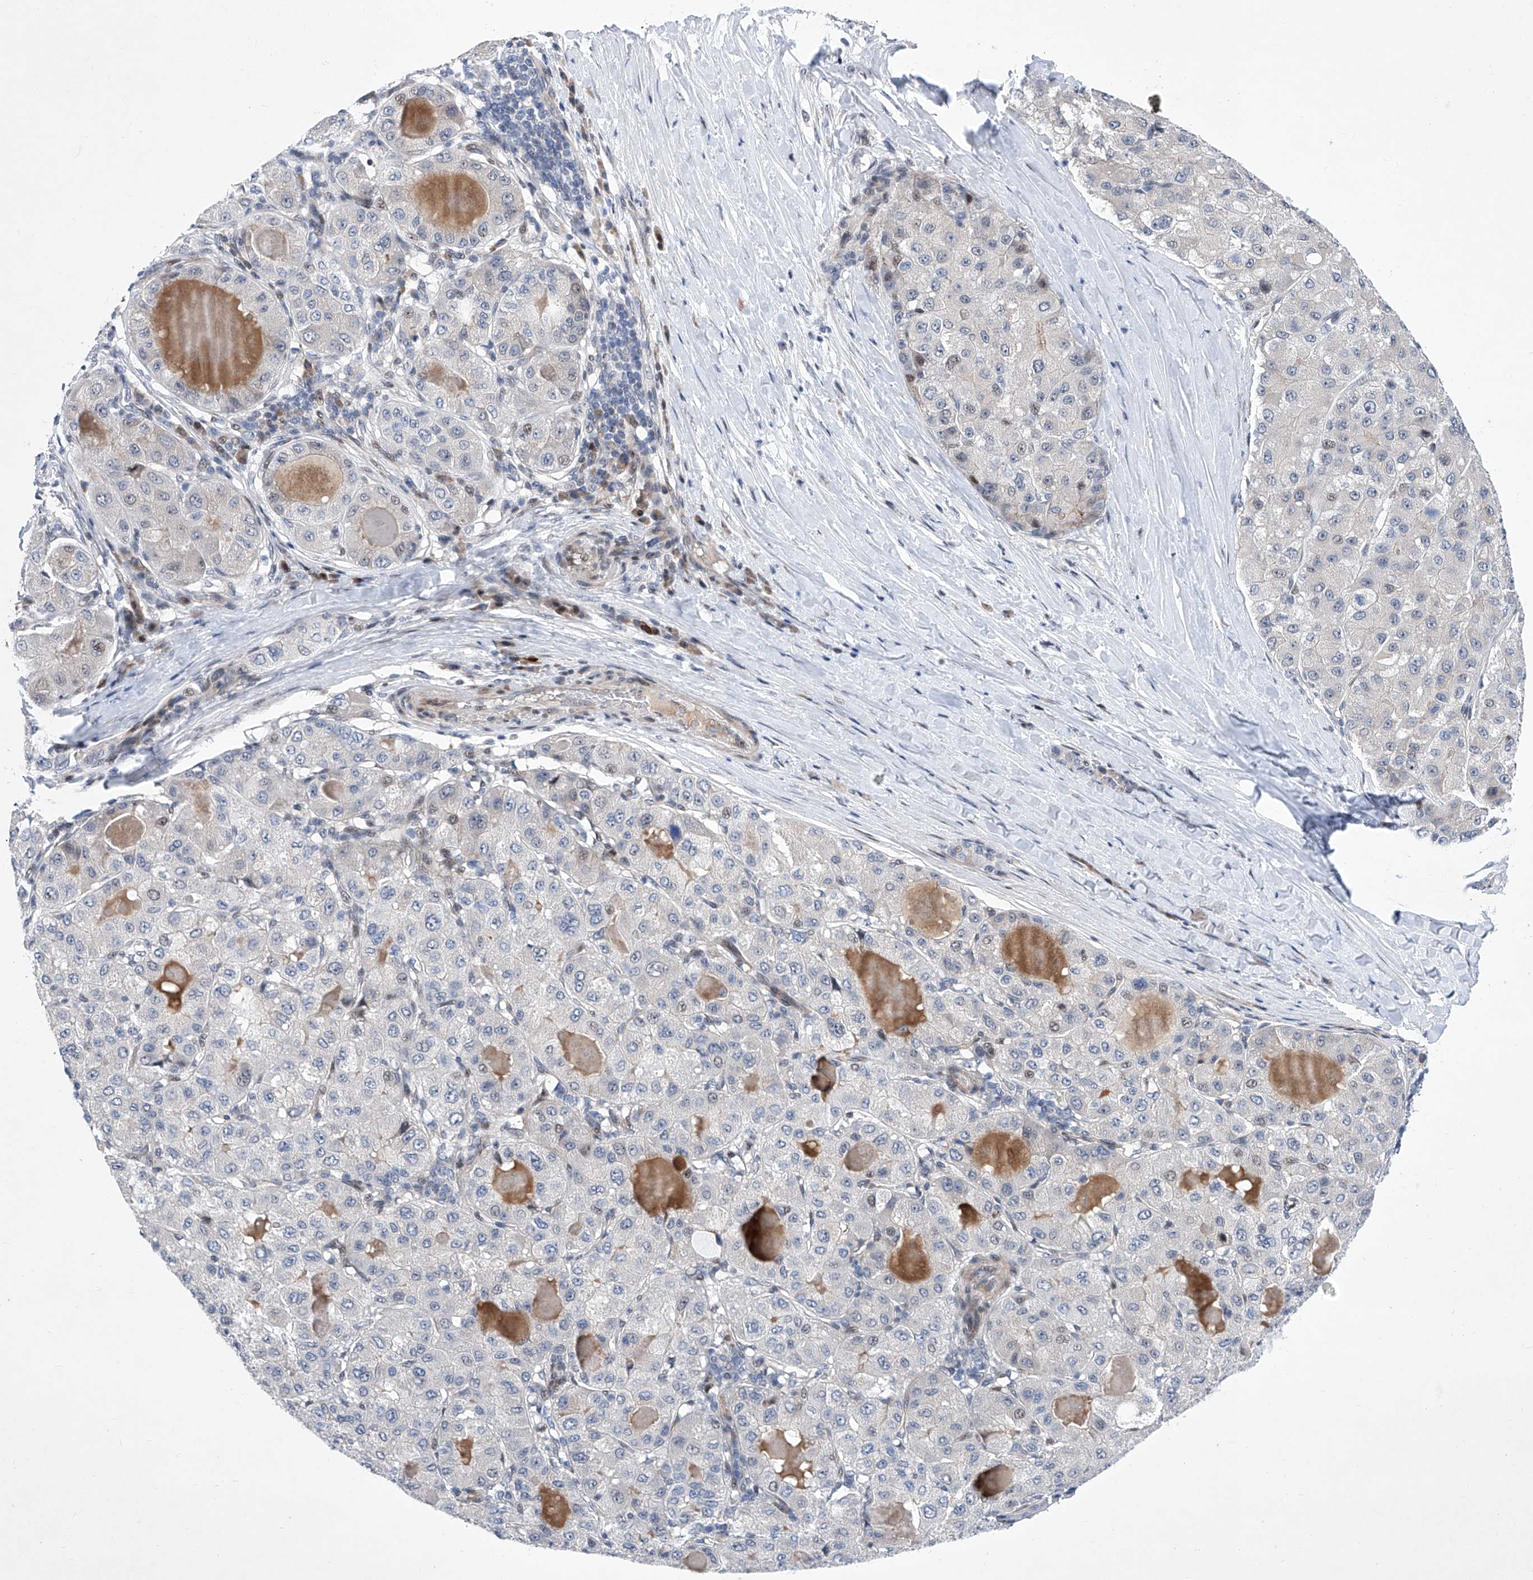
{"staining": {"intensity": "negative", "quantity": "none", "location": "none"}, "tissue": "liver cancer", "cell_type": "Tumor cells", "image_type": "cancer", "snomed": [{"axis": "morphology", "description": "Carcinoma, Hepatocellular, NOS"}, {"axis": "topography", "description": "Liver"}], "caption": "An IHC histopathology image of liver cancer (hepatocellular carcinoma) is shown. There is no staining in tumor cells of liver cancer (hepatocellular carcinoma).", "gene": "NUFIP1", "patient": {"sex": "male", "age": 80}}